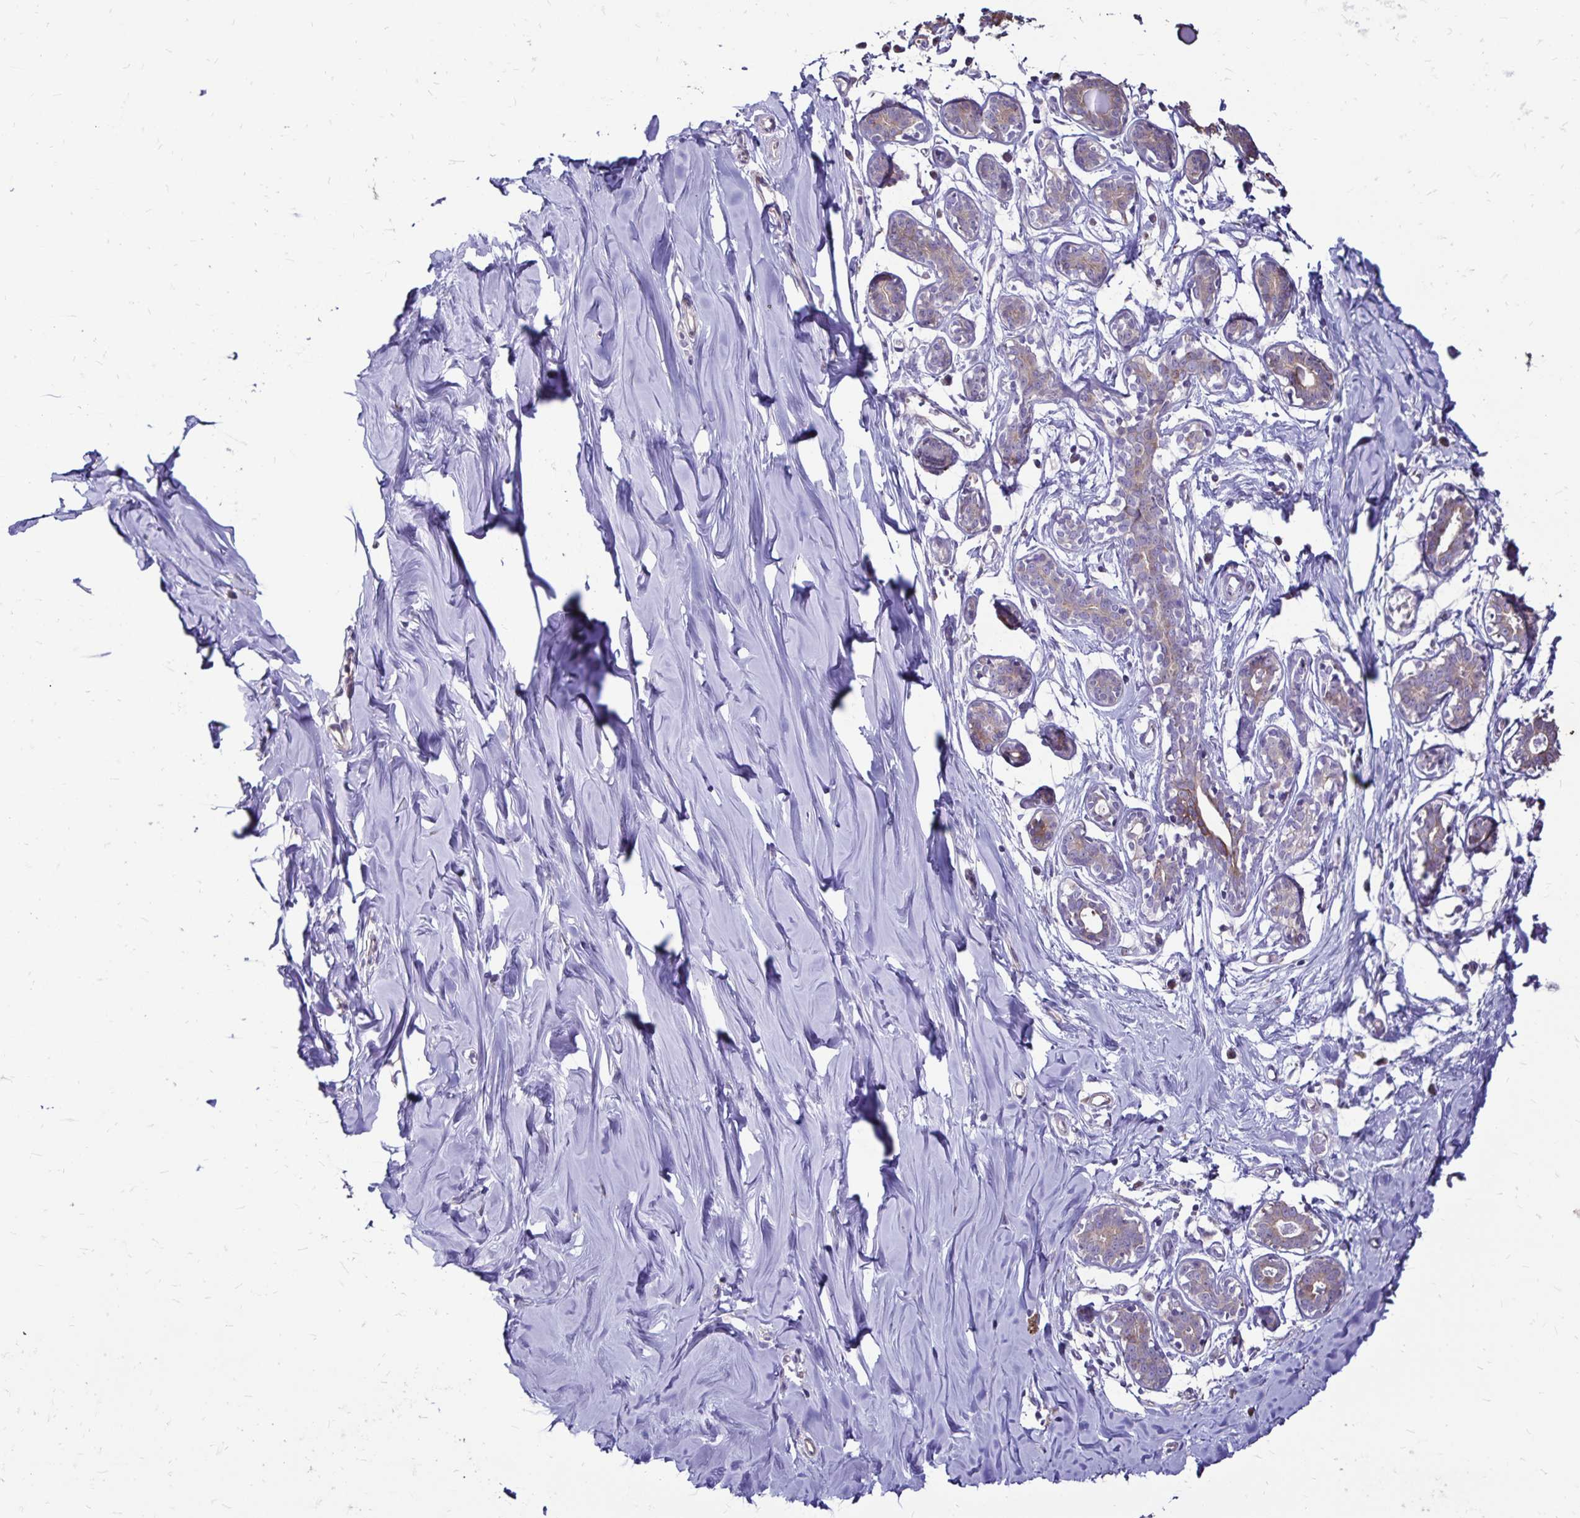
{"staining": {"intensity": "negative", "quantity": "none", "location": "none"}, "tissue": "breast", "cell_type": "Adipocytes", "image_type": "normal", "snomed": [{"axis": "morphology", "description": "Normal tissue, NOS"}, {"axis": "topography", "description": "Breast"}], "caption": "Protein analysis of unremarkable breast exhibits no significant positivity in adipocytes. Brightfield microscopy of IHC stained with DAB (3,3'-diaminobenzidine) (brown) and hematoxylin (blue), captured at high magnification.", "gene": "EVPL", "patient": {"sex": "female", "age": 27}}